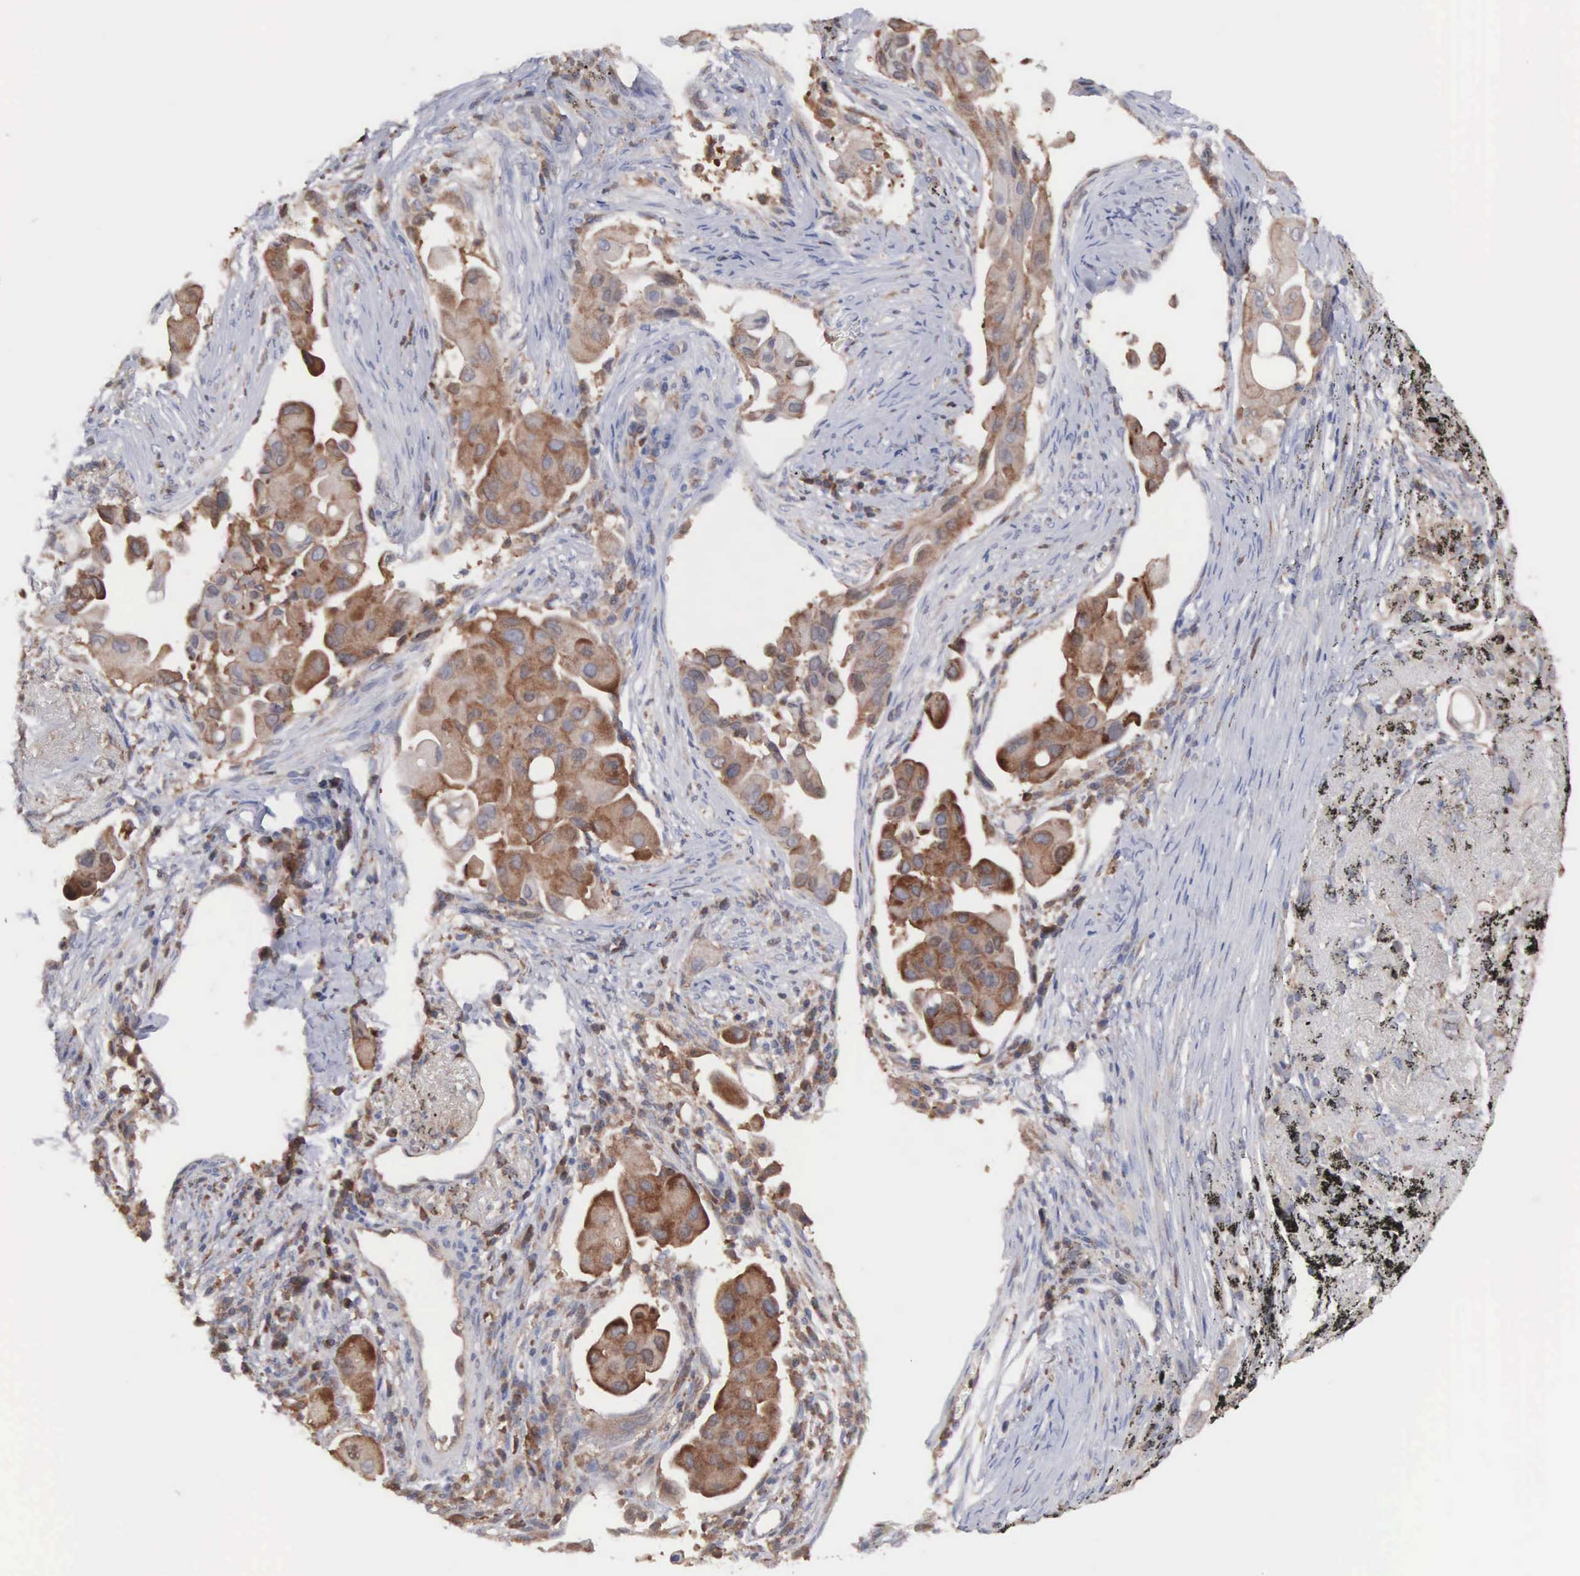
{"staining": {"intensity": "moderate", "quantity": ">75%", "location": "cytoplasmic/membranous"}, "tissue": "lung cancer", "cell_type": "Tumor cells", "image_type": "cancer", "snomed": [{"axis": "morphology", "description": "Adenocarcinoma, NOS"}, {"axis": "topography", "description": "Lung"}], "caption": "DAB (3,3'-diaminobenzidine) immunohistochemical staining of human adenocarcinoma (lung) demonstrates moderate cytoplasmic/membranous protein expression in approximately >75% of tumor cells.", "gene": "MTHFD1", "patient": {"sex": "male", "age": 68}}